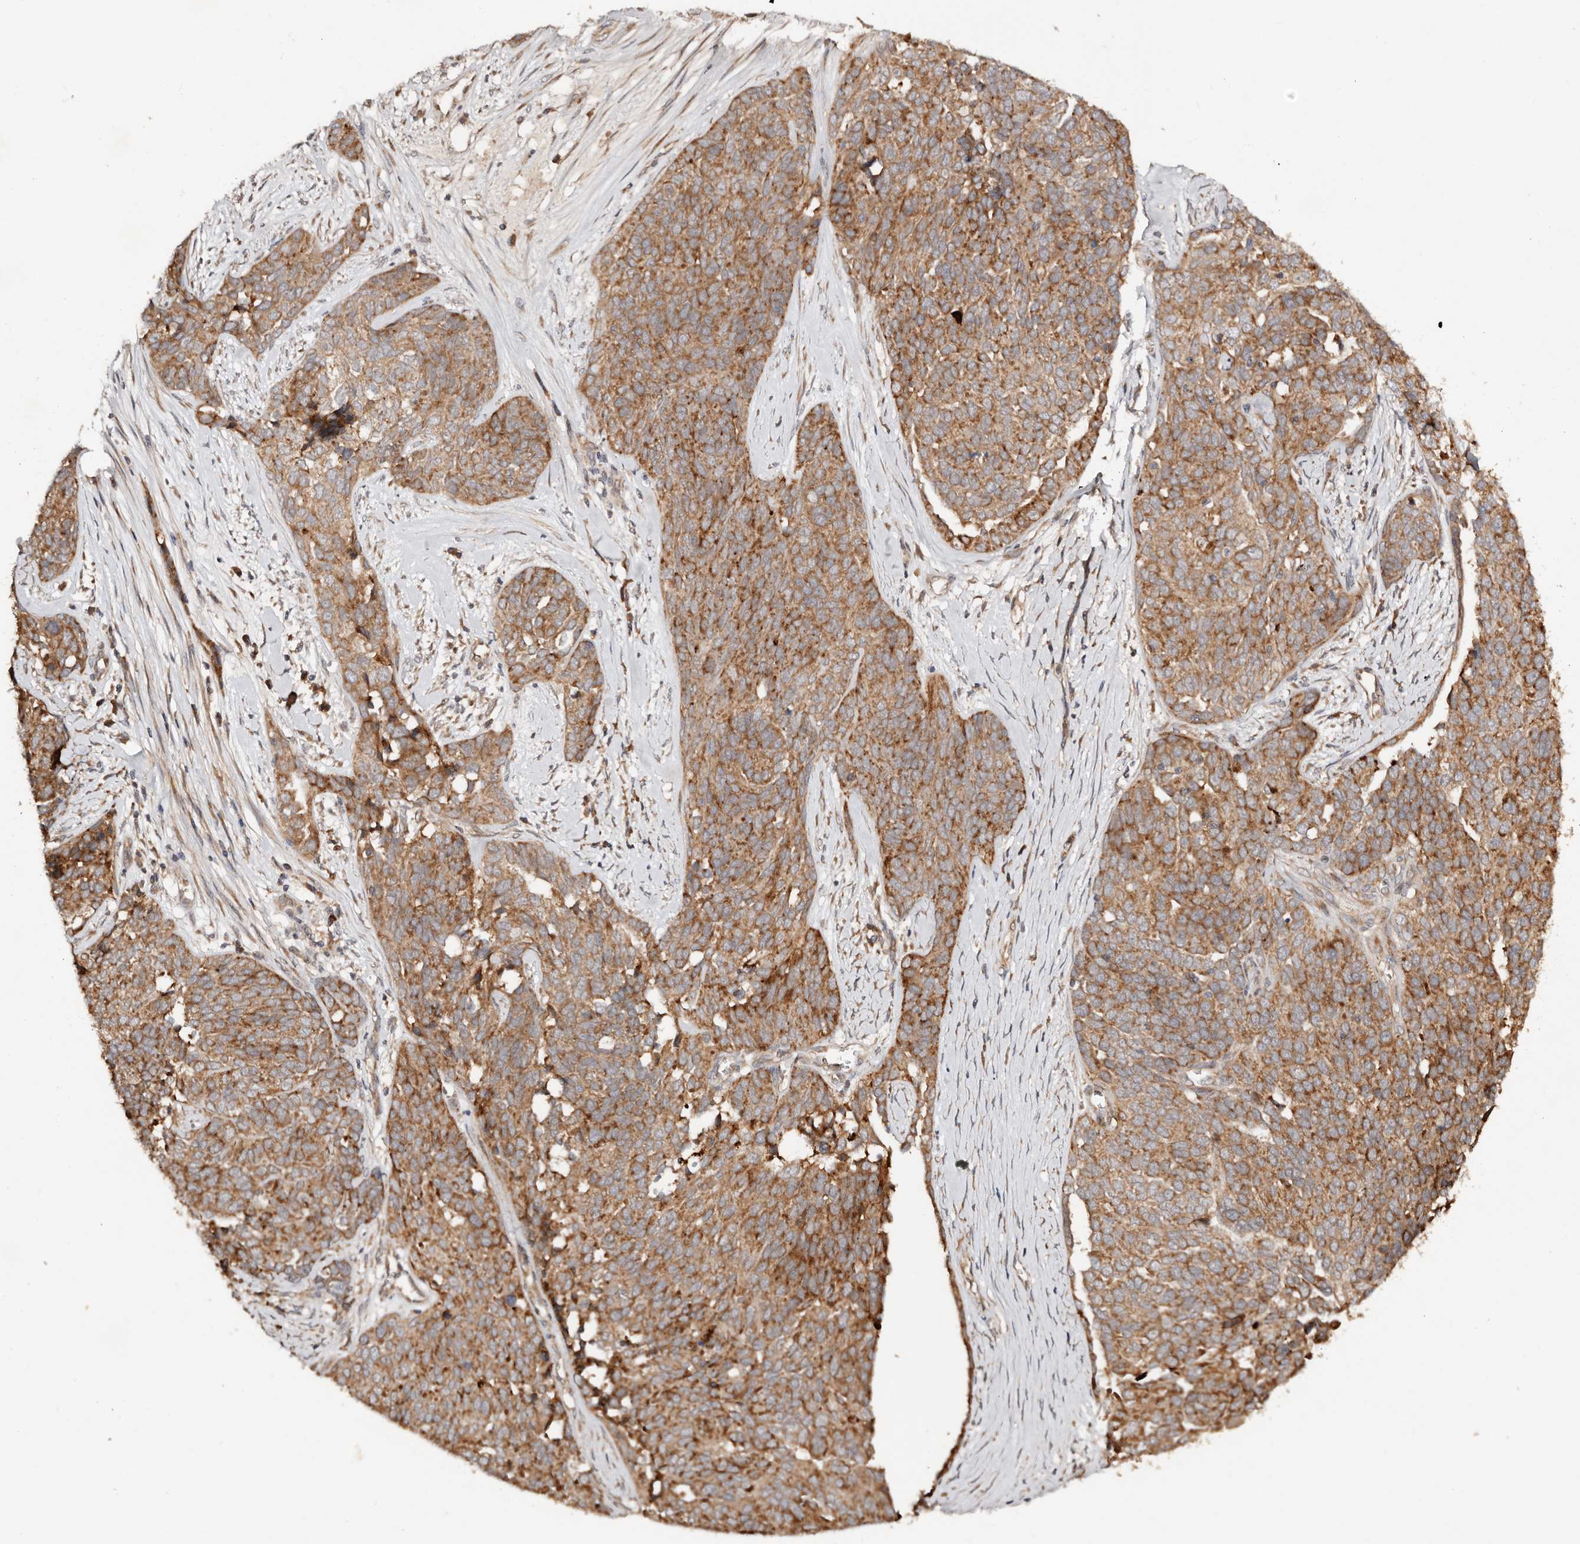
{"staining": {"intensity": "moderate", "quantity": ">75%", "location": "cytoplasmic/membranous"}, "tissue": "ovarian cancer", "cell_type": "Tumor cells", "image_type": "cancer", "snomed": [{"axis": "morphology", "description": "Cystadenocarcinoma, serous, NOS"}, {"axis": "topography", "description": "Ovary"}], "caption": "Tumor cells show medium levels of moderate cytoplasmic/membranous expression in approximately >75% of cells in human ovarian cancer.", "gene": "DENND11", "patient": {"sex": "female", "age": 44}}